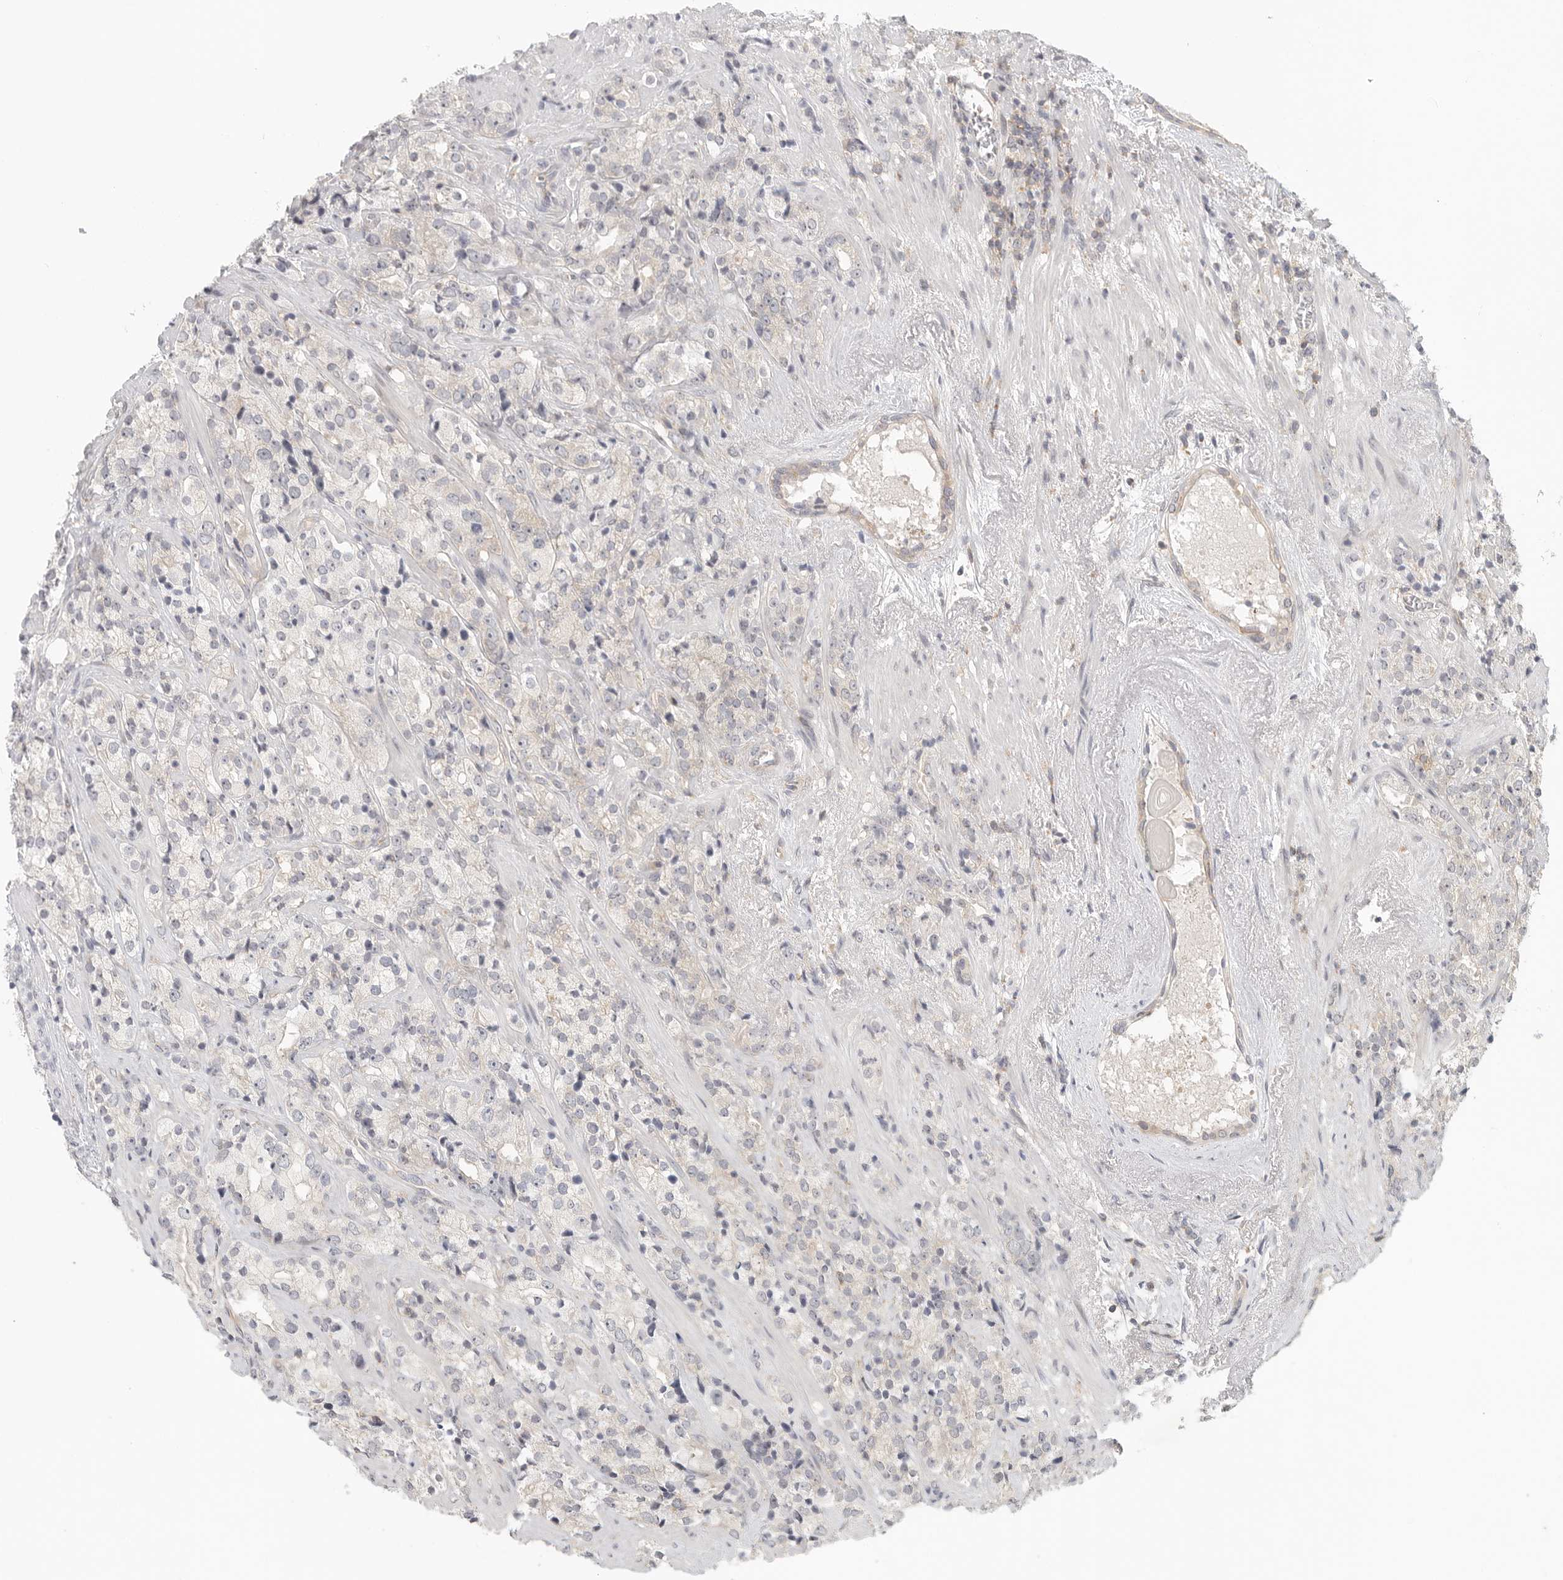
{"staining": {"intensity": "negative", "quantity": "none", "location": "none"}, "tissue": "prostate cancer", "cell_type": "Tumor cells", "image_type": "cancer", "snomed": [{"axis": "morphology", "description": "Adenocarcinoma, High grade"}, {"axis": "topography", "description": "Prostate"}], "caption": "This is an IHC histopathology image of adenocarcinoma (high-grade) (prostate). There is no positivity in tumor cells.", "gene": "HDAC6", "patient": {"sex": "male", "age": 71}}